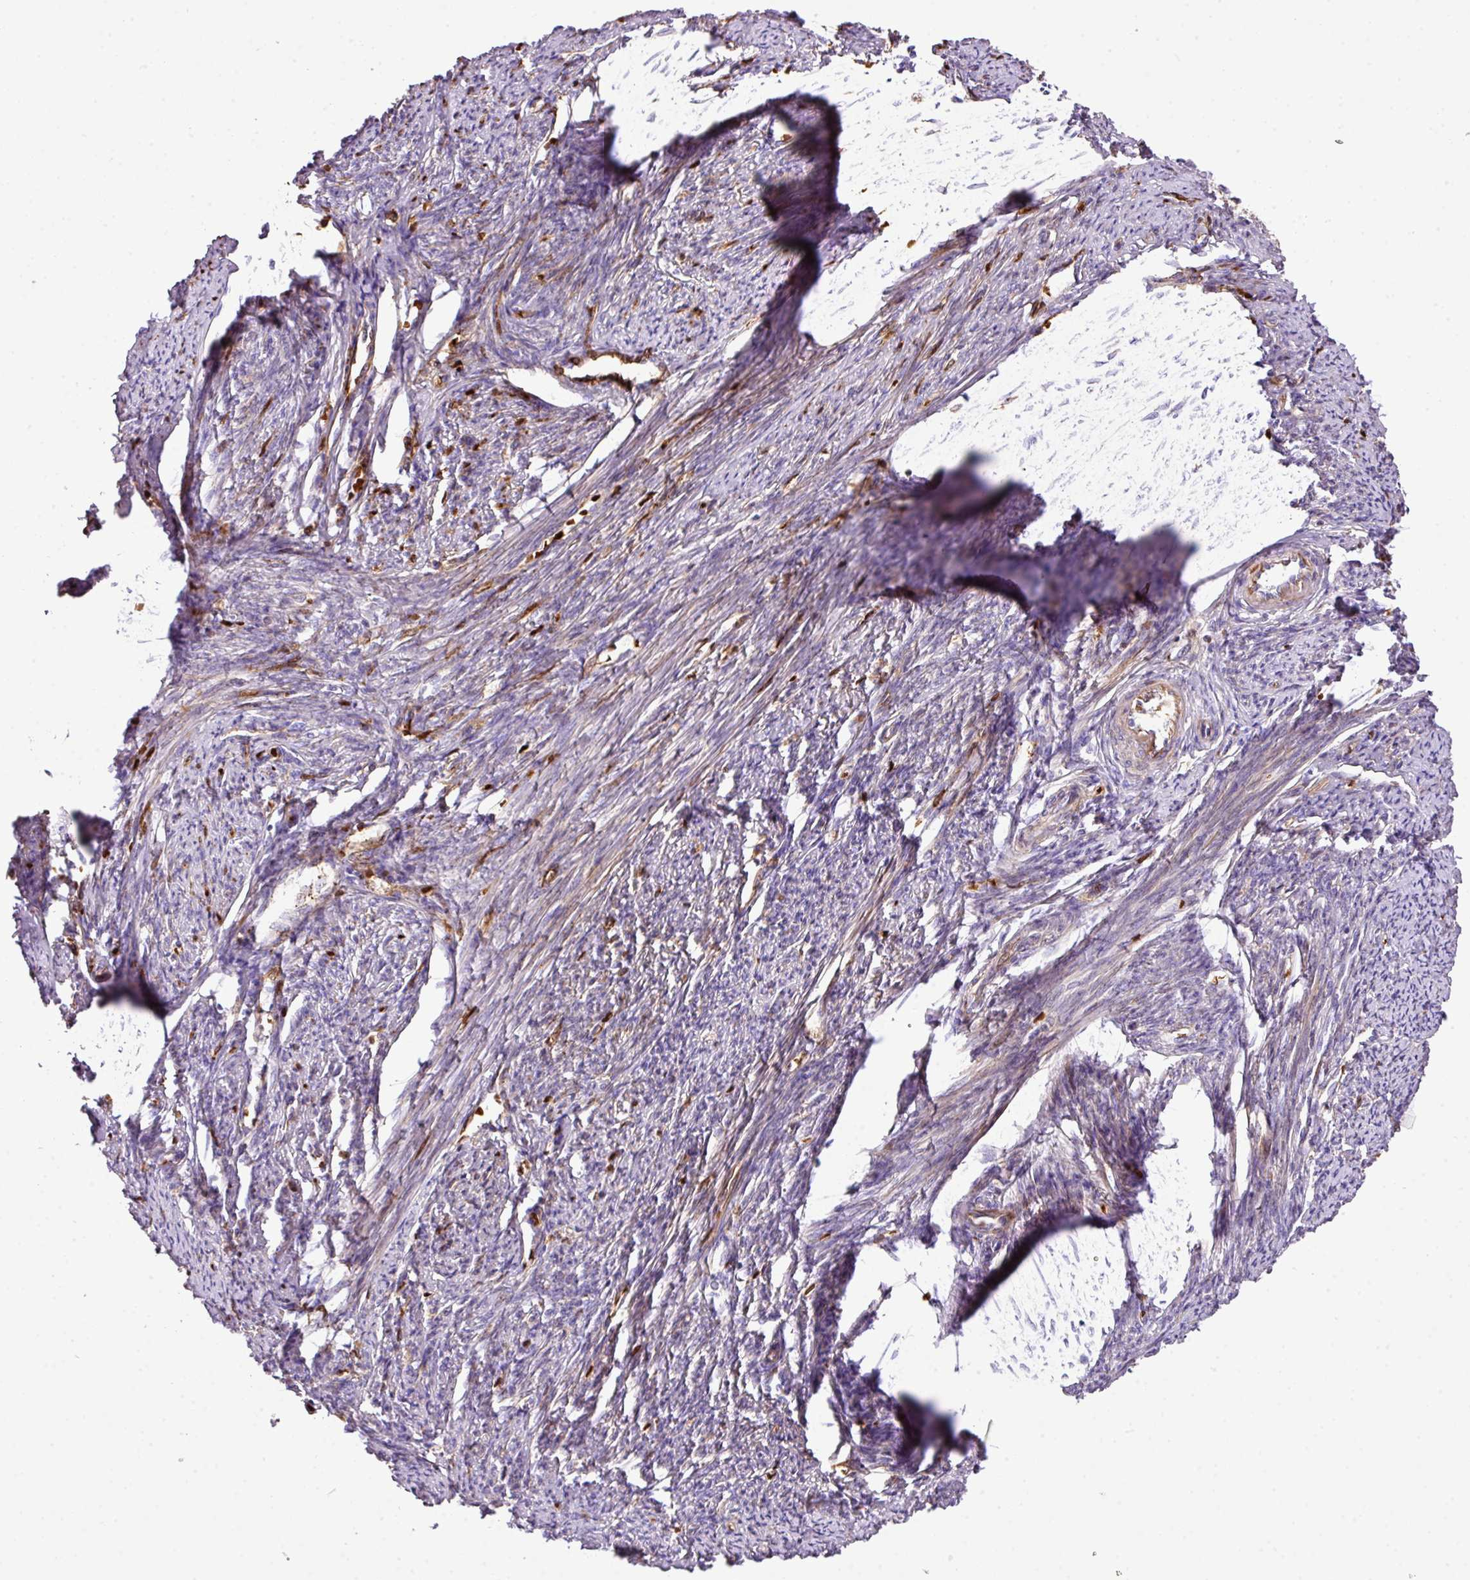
{"staining": {"intensity": "moderate", "quantity": "<25%", "location": "cytoplasmic/membranous"}, "tissue": "smooth muscle", "cell_type": "Smooth muscle cells", "image_type": "normal", "snomed": [{"axis": "morphology", "description": "Normal tissue, NOS"}, {"axis": "topography", "description": "Smooth muscle"}, {"axis": "topography", "description": "Uterus"}], "caption": "A brown stain highlights moderate cytoplasmic/membranous expression of a protein in smooth muscle cells of normal smooth muscle.", "gene": "CTXN2", "patient": {"sex": "female", "age": 59}}